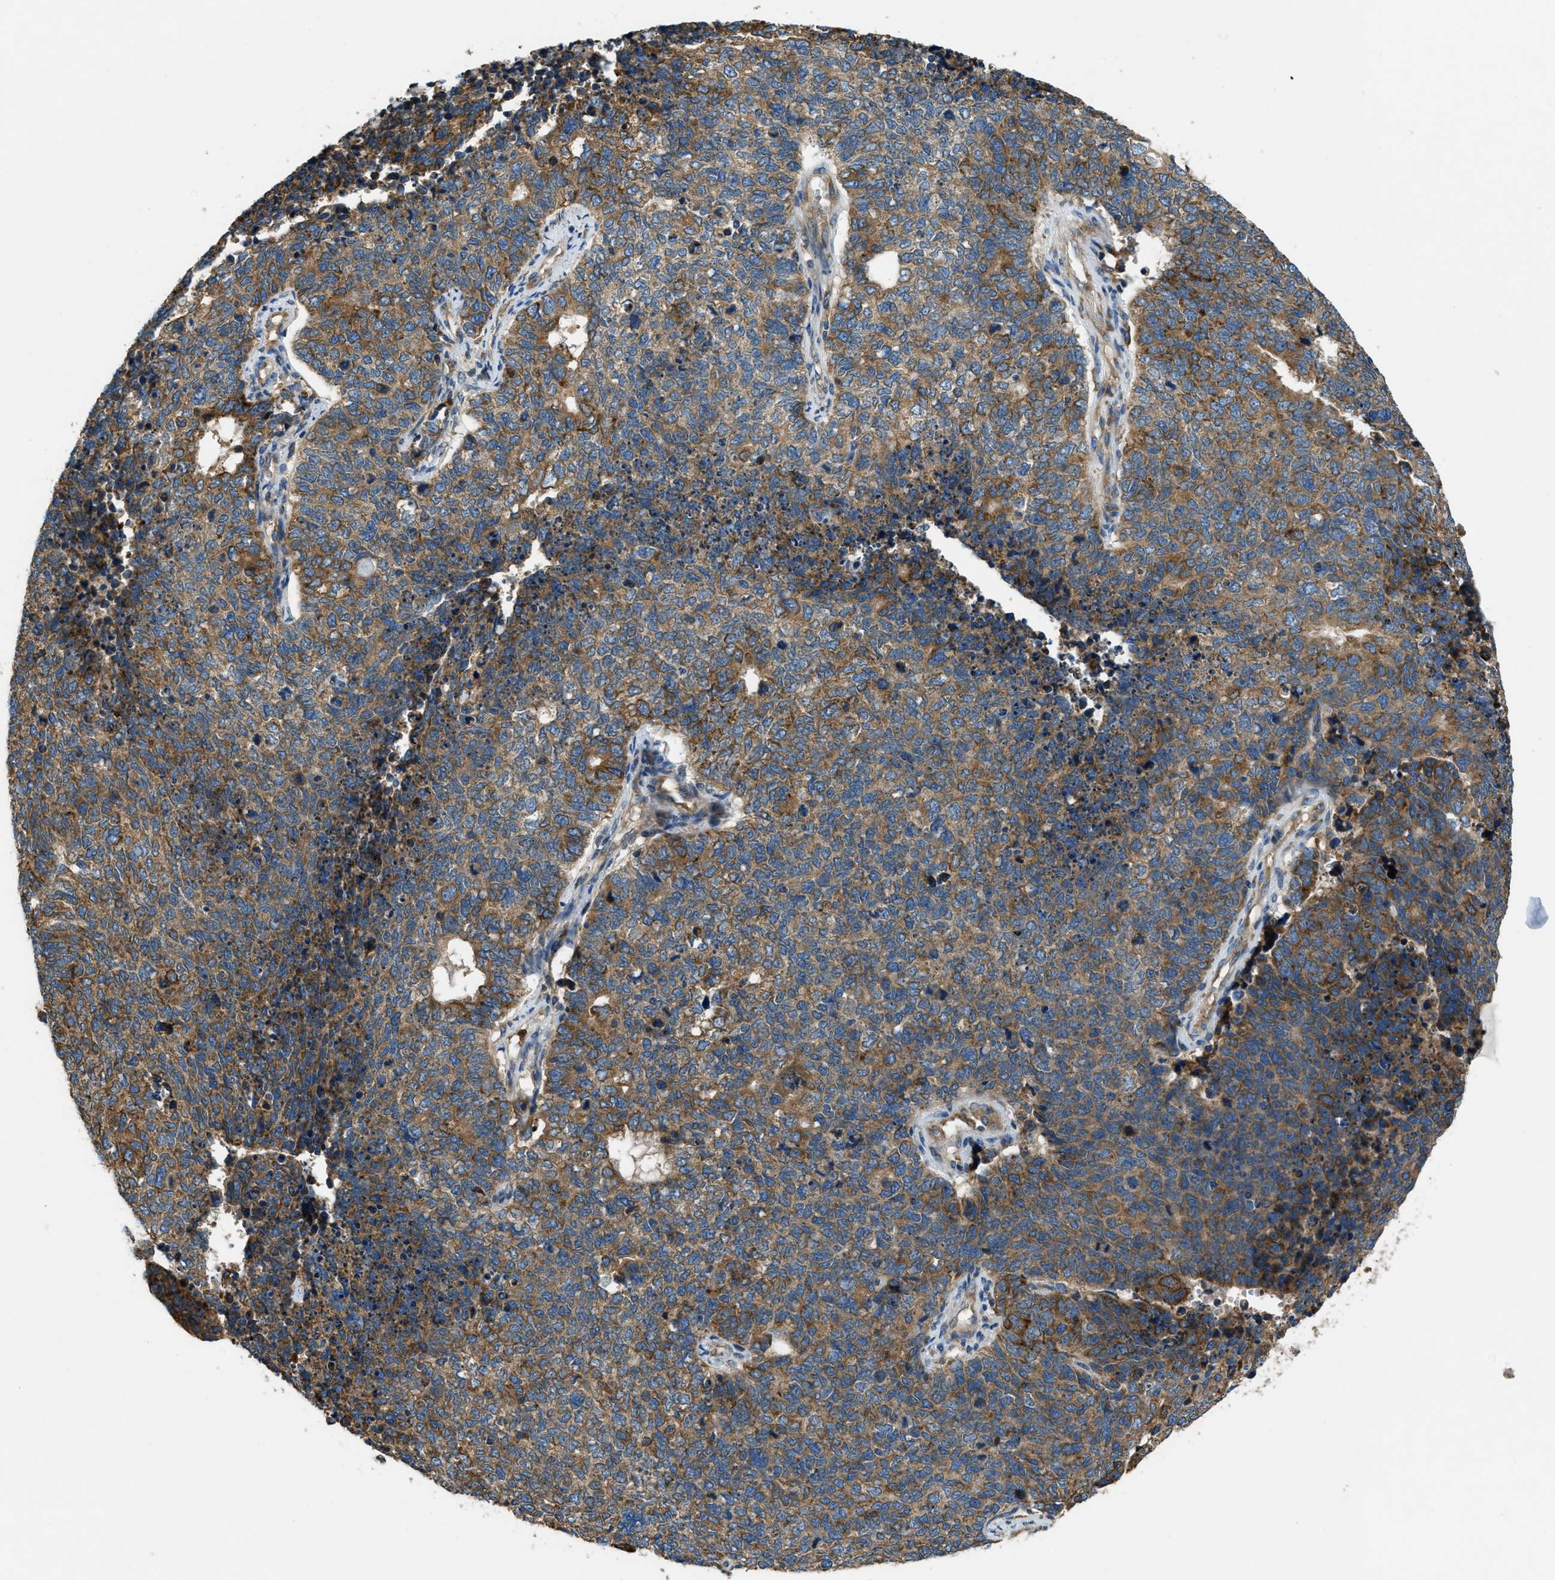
{"staining": {"intensity": "moderate", "quantity": ">75%", "location": "cytoplasmic/membranous"}, "tissue": "cervical cancer", "cell_type": "Tumor cells", "image_type": "cancer", "snomed": [{"axis": "morphology", "description": "Squamous cell carcinoma, NOS"}, {"axis": "topography", "description": "Cervix"}], "caption": "Immunohistochemical staining of squamous cell carcinoma (cervical) demonstrates moderate cytoplasmic/membranous protein positivity in about >75% of tumor cells.", "gene": "GIMAP8", "patient": {"sex": "female", "age": 63}}